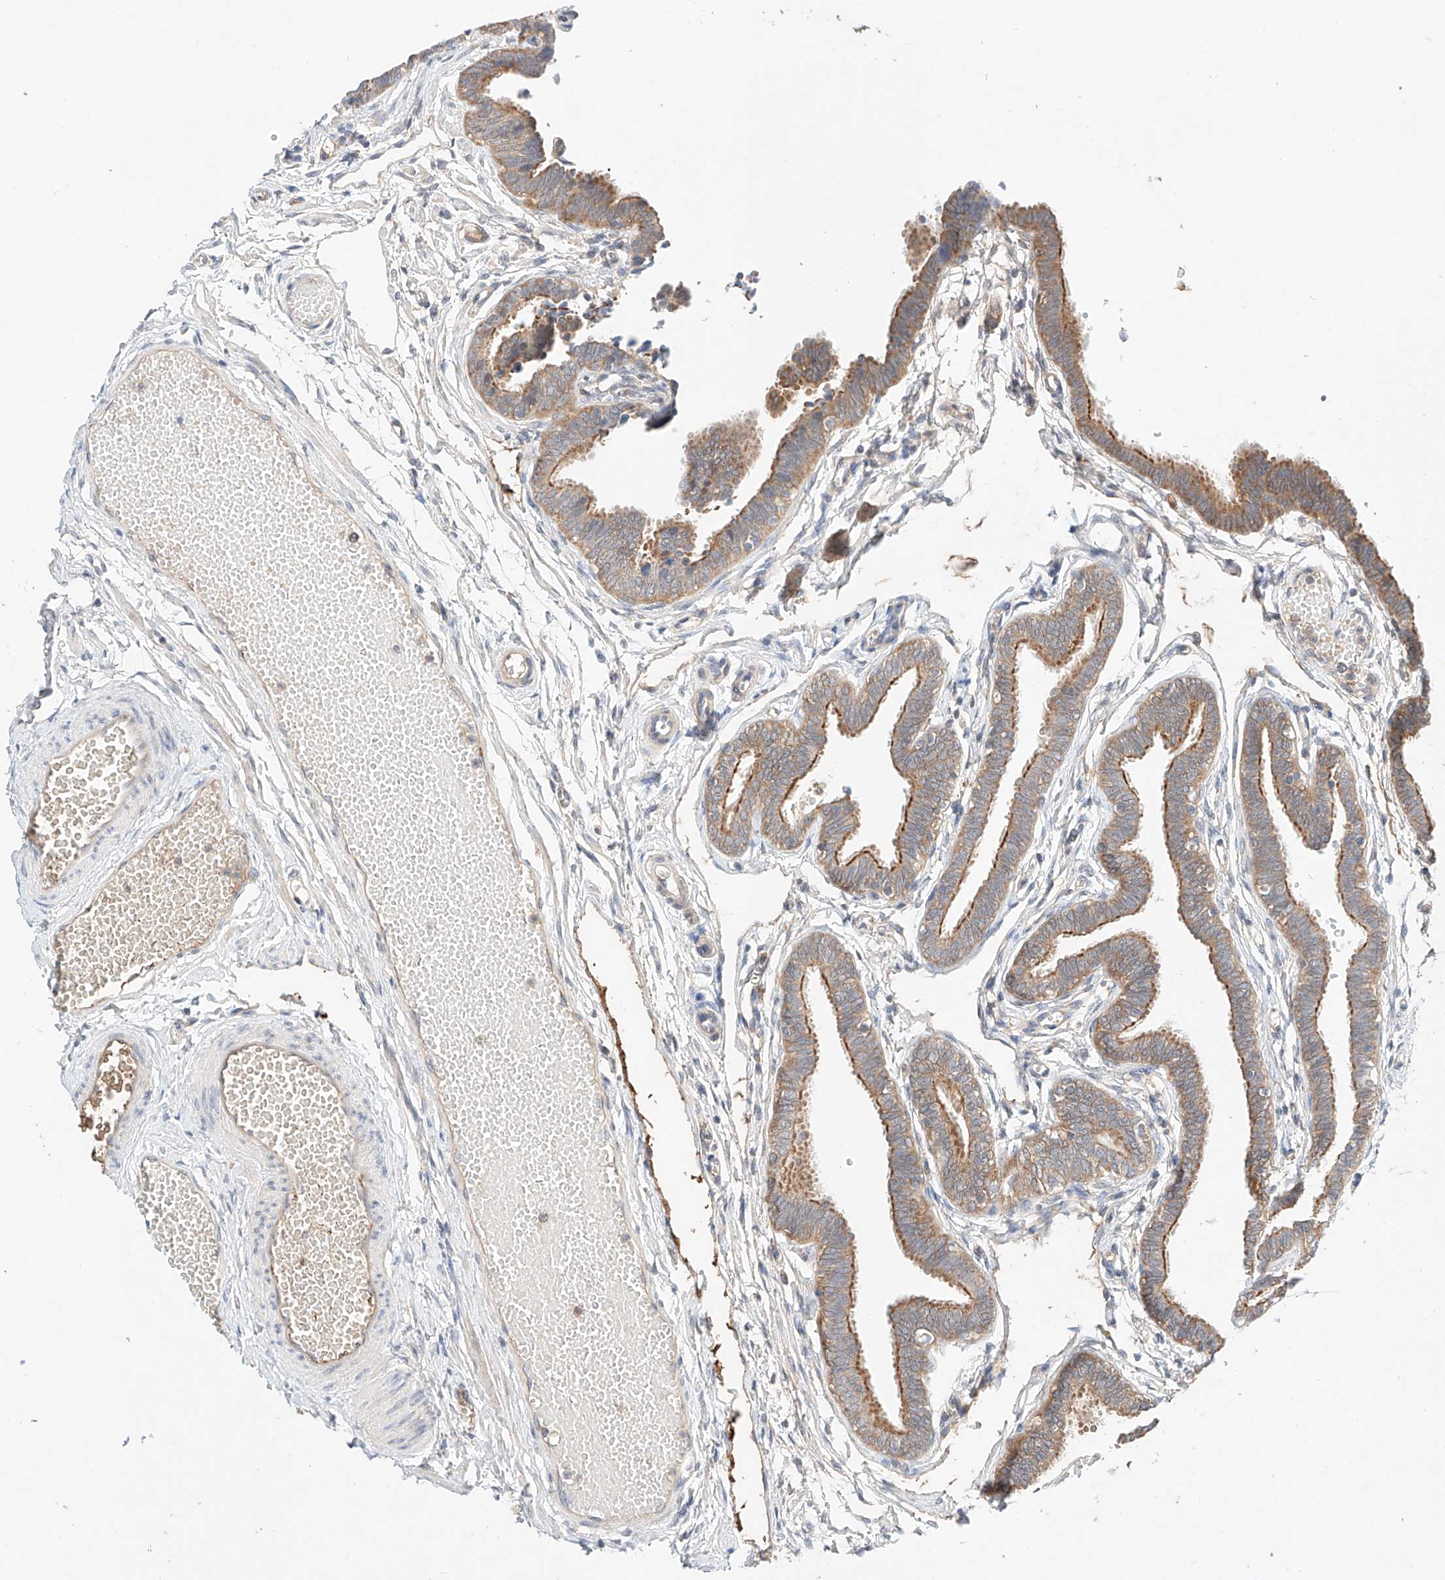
{"staining": {"intensity": "moderate", "quantity": ">75%", "location": "cytoplasmic/membranous"}, "tissue": "fallopian tube", "cell_type": "Glandular cells", "image_type": "normal", "snomed": [{"axis": "morphology", "description": "Normal tissue, NOS"}, {"axis": "topography", "description": "Fallopian tube"}, {"axis": "topography", "description": "Ovary"}], "caption": "Benign fallopian tube exhibits moderate cytoplasmic/membranous expression in about >75% of glandular cells, visualized by immunohistochemistry.", "gene": "PGGT1B", "patient": {"sex": "female", "age": 23}}